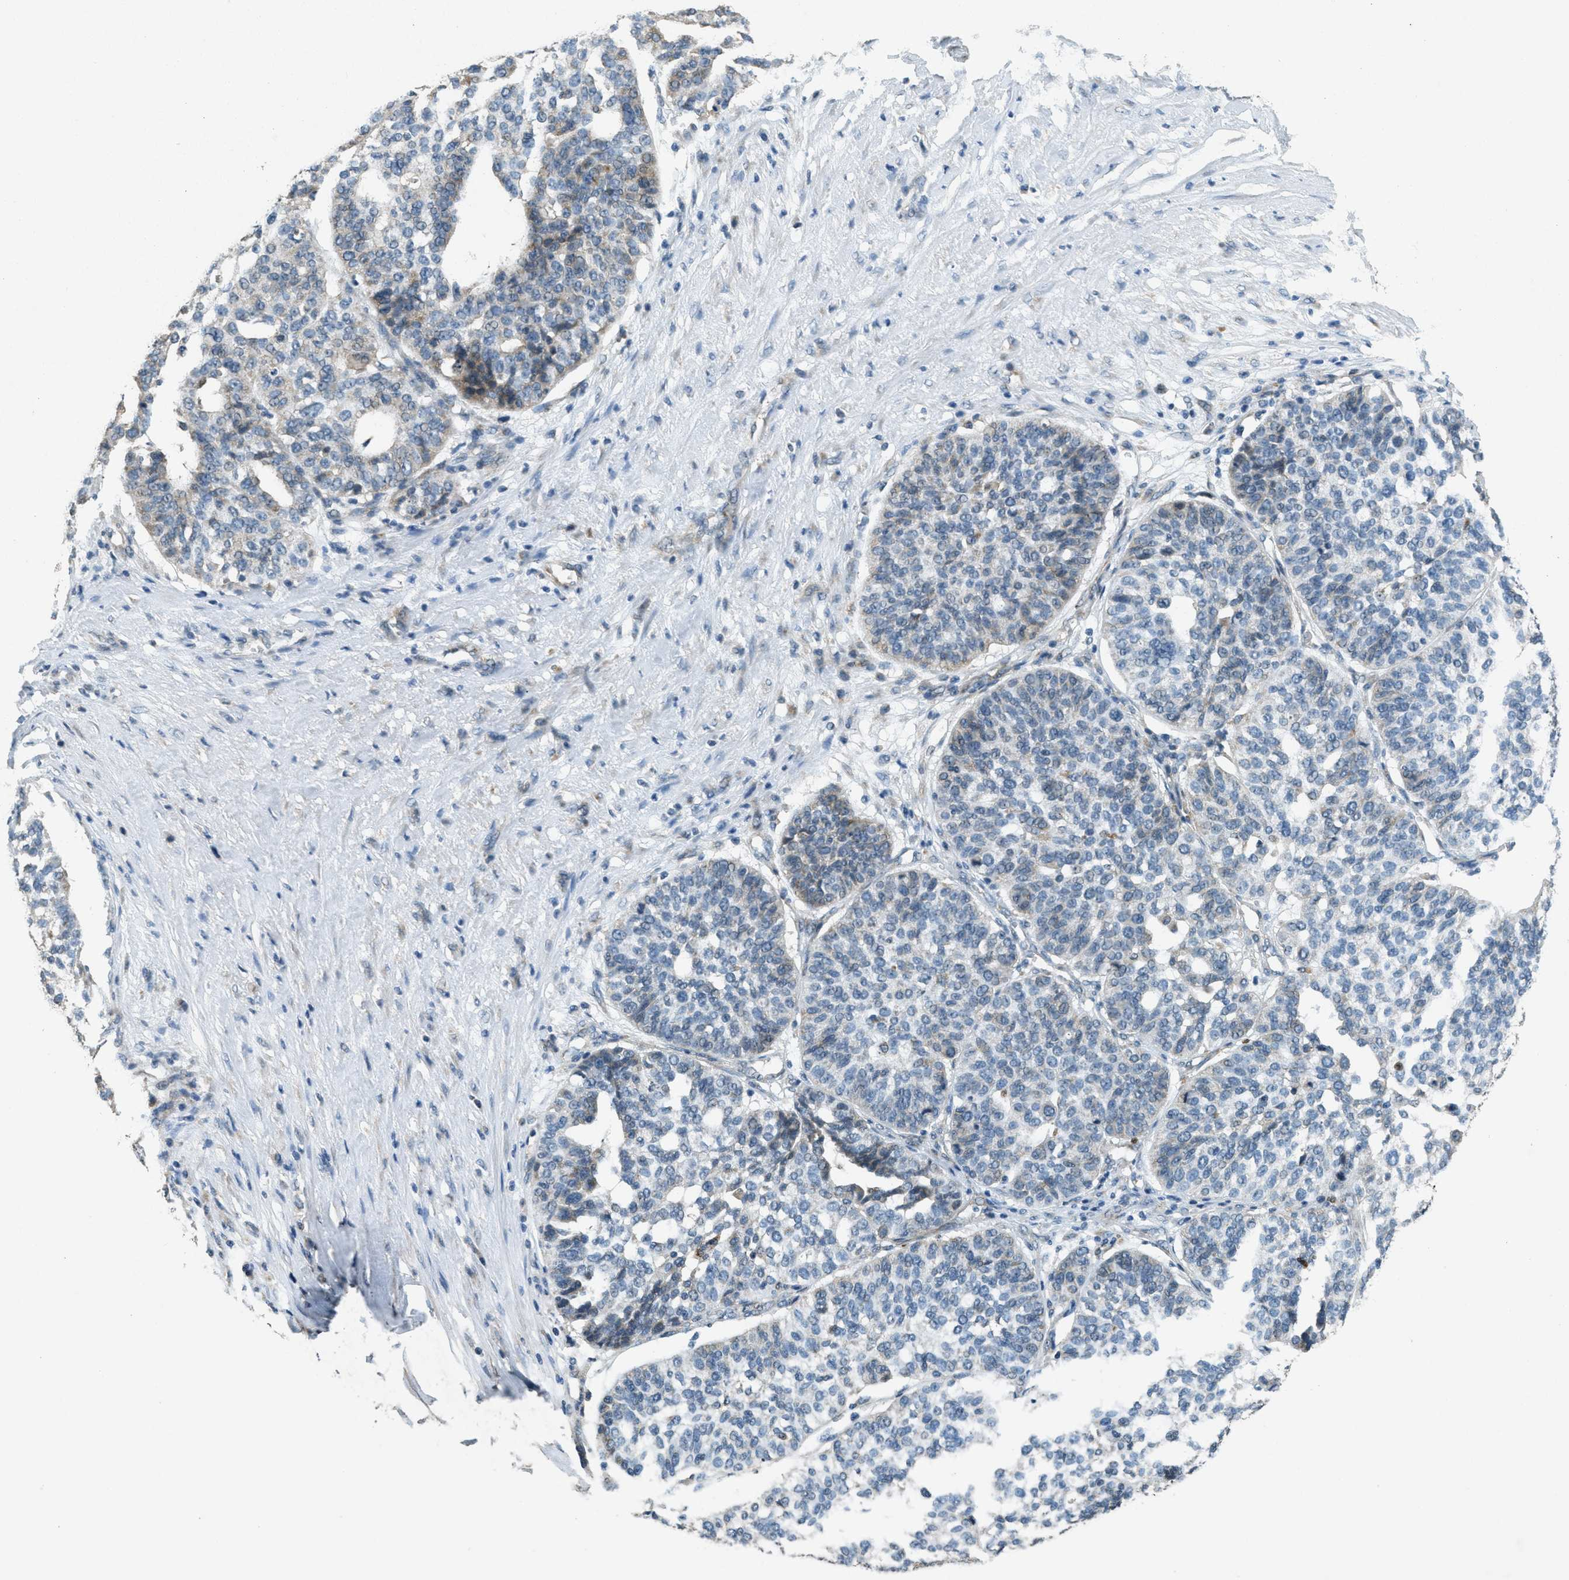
{"staining": {"intensity": "weak", "quantity": "<25%", "location": "cytoplasmic/membranous"}, "tissue": "ovarian cancer", "cell_type": "Tumor cells", "image_type": "cancer", "snomed": [{"axis": "morphology", "description": "Cystadenocarcinoma, serous, NOS"}, {"axis": "topography", "description": "Ovary"}], "caption": "This is an IHC image of serous cystadenocarcinoma (ovarian). There is no positivity in tumor cells.", "gene": "RAB3D", "patient": {"sex": "female", "age": 59}}